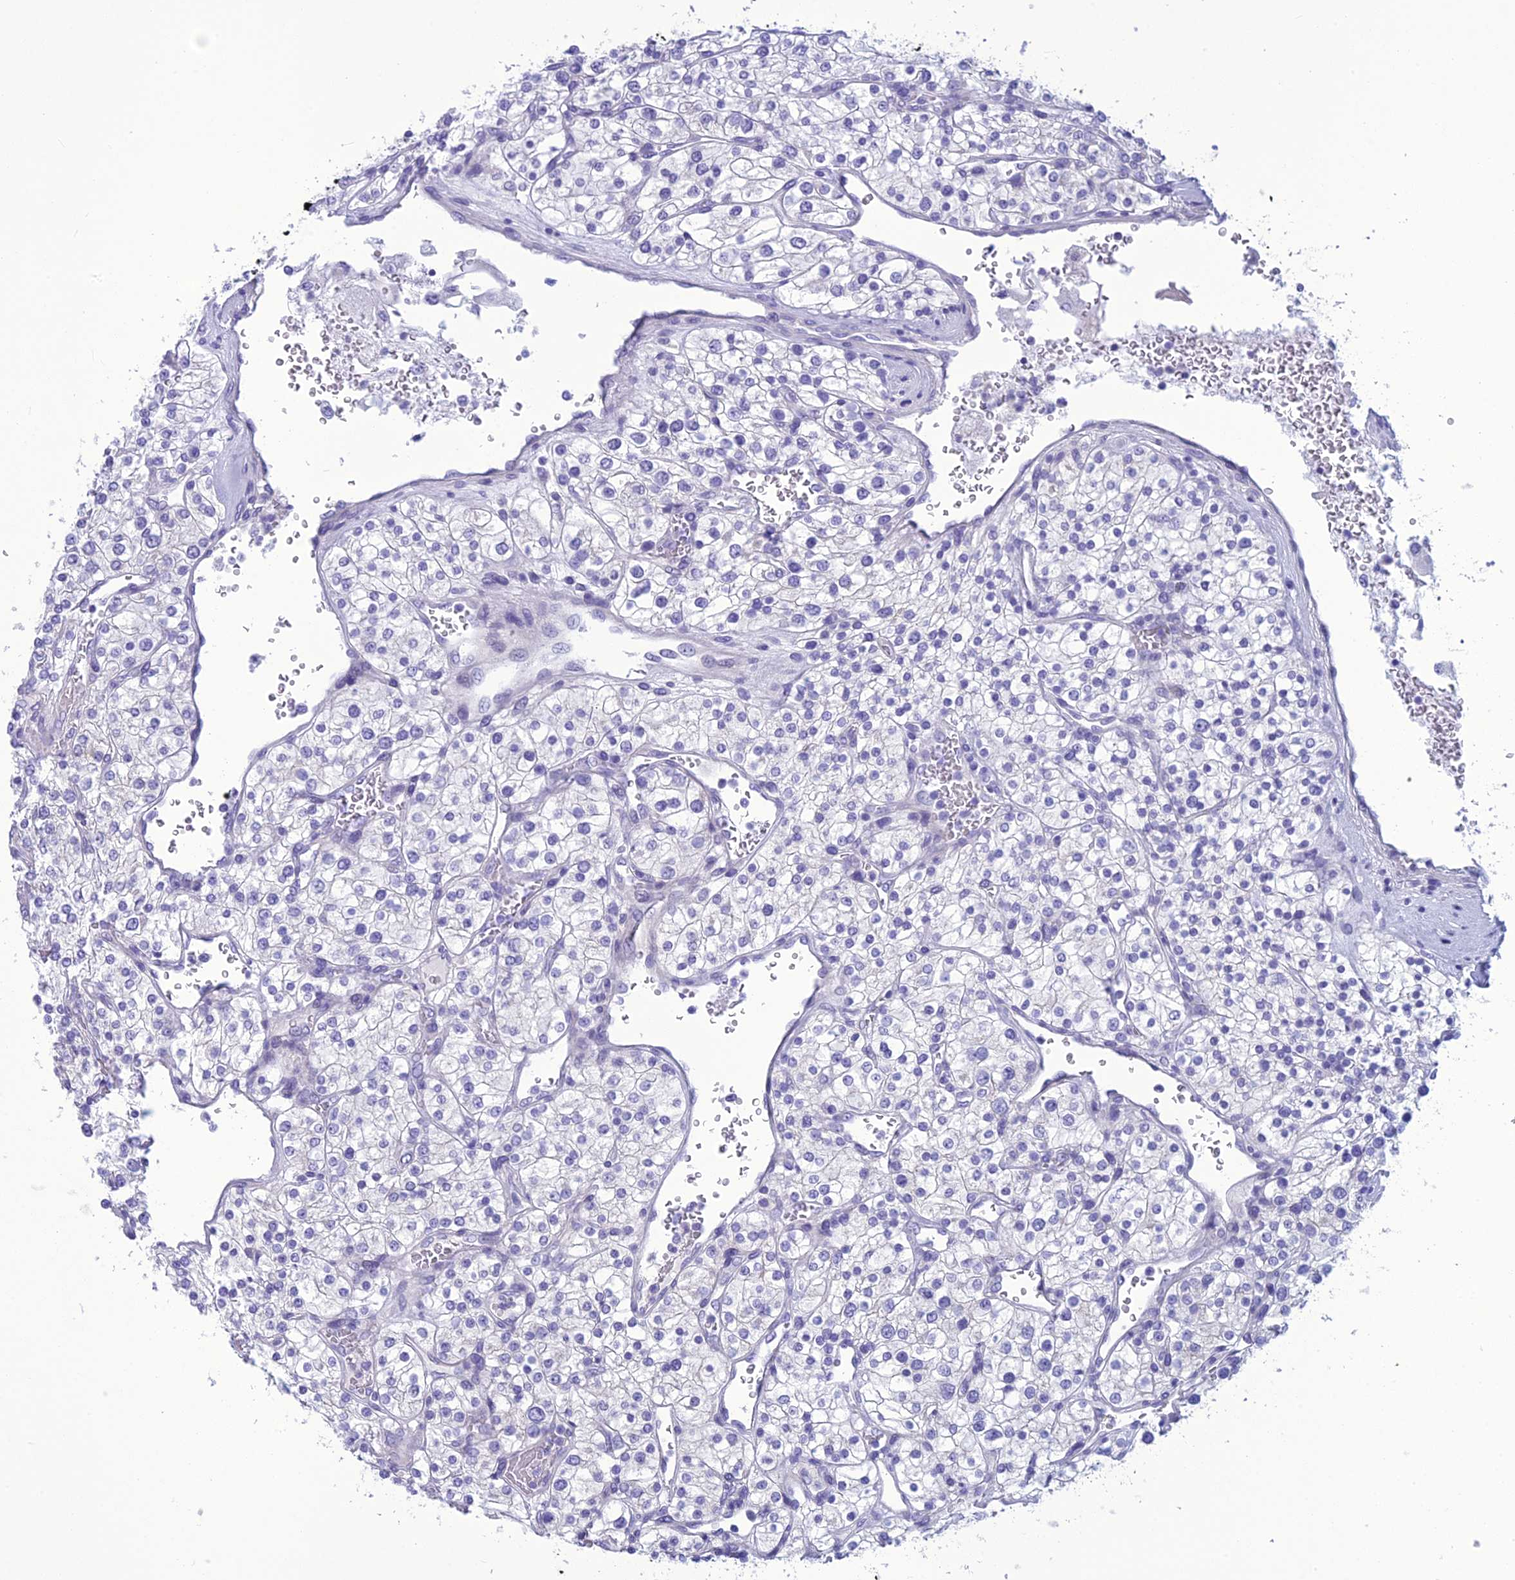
{"staining": {"intensity": "negative", "quantity": "none", "location": "none"}, "tissue": "renal cancer", "cell_type": "Tumor cells", "image_type": "cancer", "snomed": [{"axis": "morphology", "description": "Adenocarcinoma, NOS"}, {"axis": "topography", "description": "Kidney"}], "caption": "Photomicrograph shows no significant protein positivity in tumor cells of renal adenocarcinoma. Nuclei are stained in blue.", "gene": "BBS2", "patient": {"sex": "male", "age": 80}}